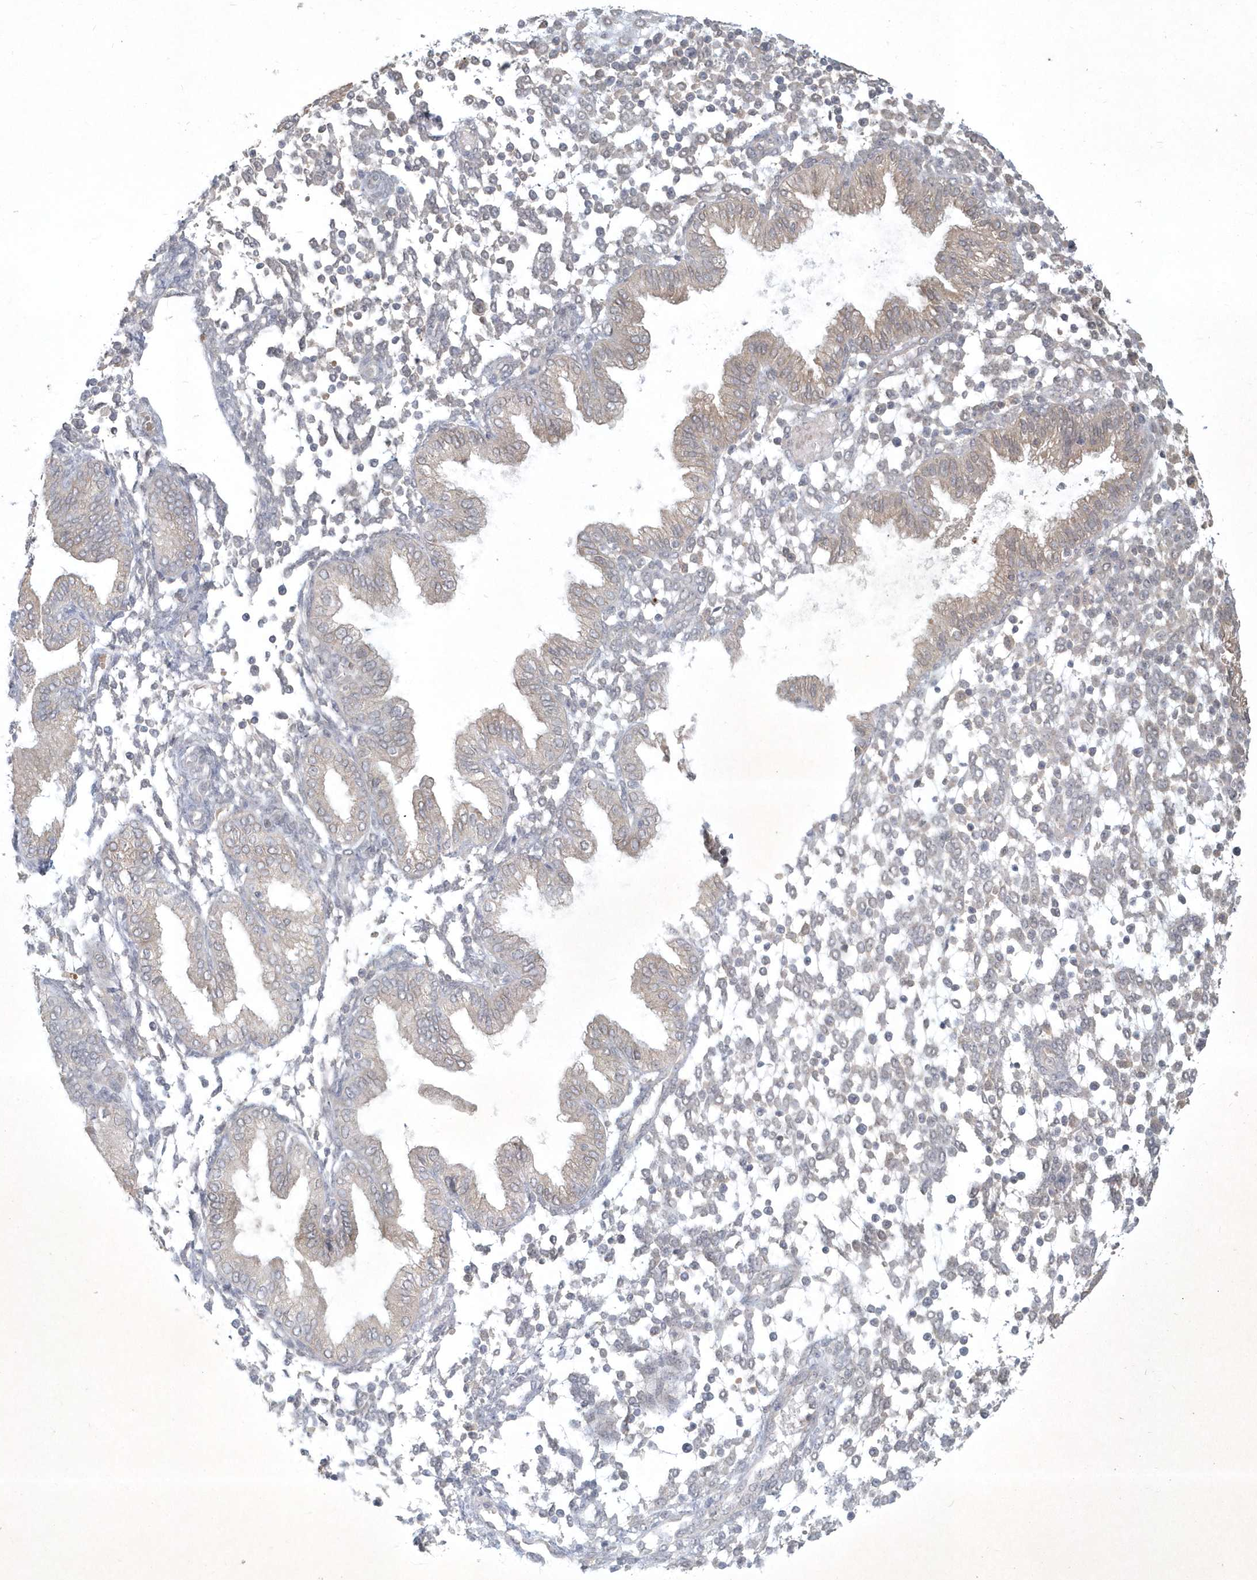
{"staining": {"intensity": "negative", "quantity": "none", "location": "none"}, "tissue": "endometrium", "cell_type": "Cells in endometrial stroma", "image_type": "normal", "snomed": [{"axis": "morphology", "description": "Normal tissue, NOS"}, {"axis": "topography", "description": "Endometrium"}], "caption": "Cells in endometrial stroma show no significant positivity in normal endometrium. (Stains: DAB (3,3'-diaminobenzidine) immunohistochemistry with hematoxylin counter stain, Microscopy: brightfield microscopy at high magnification).", "gene": "BOD1L2", "patient": {"sex": "female", "age": 53}}